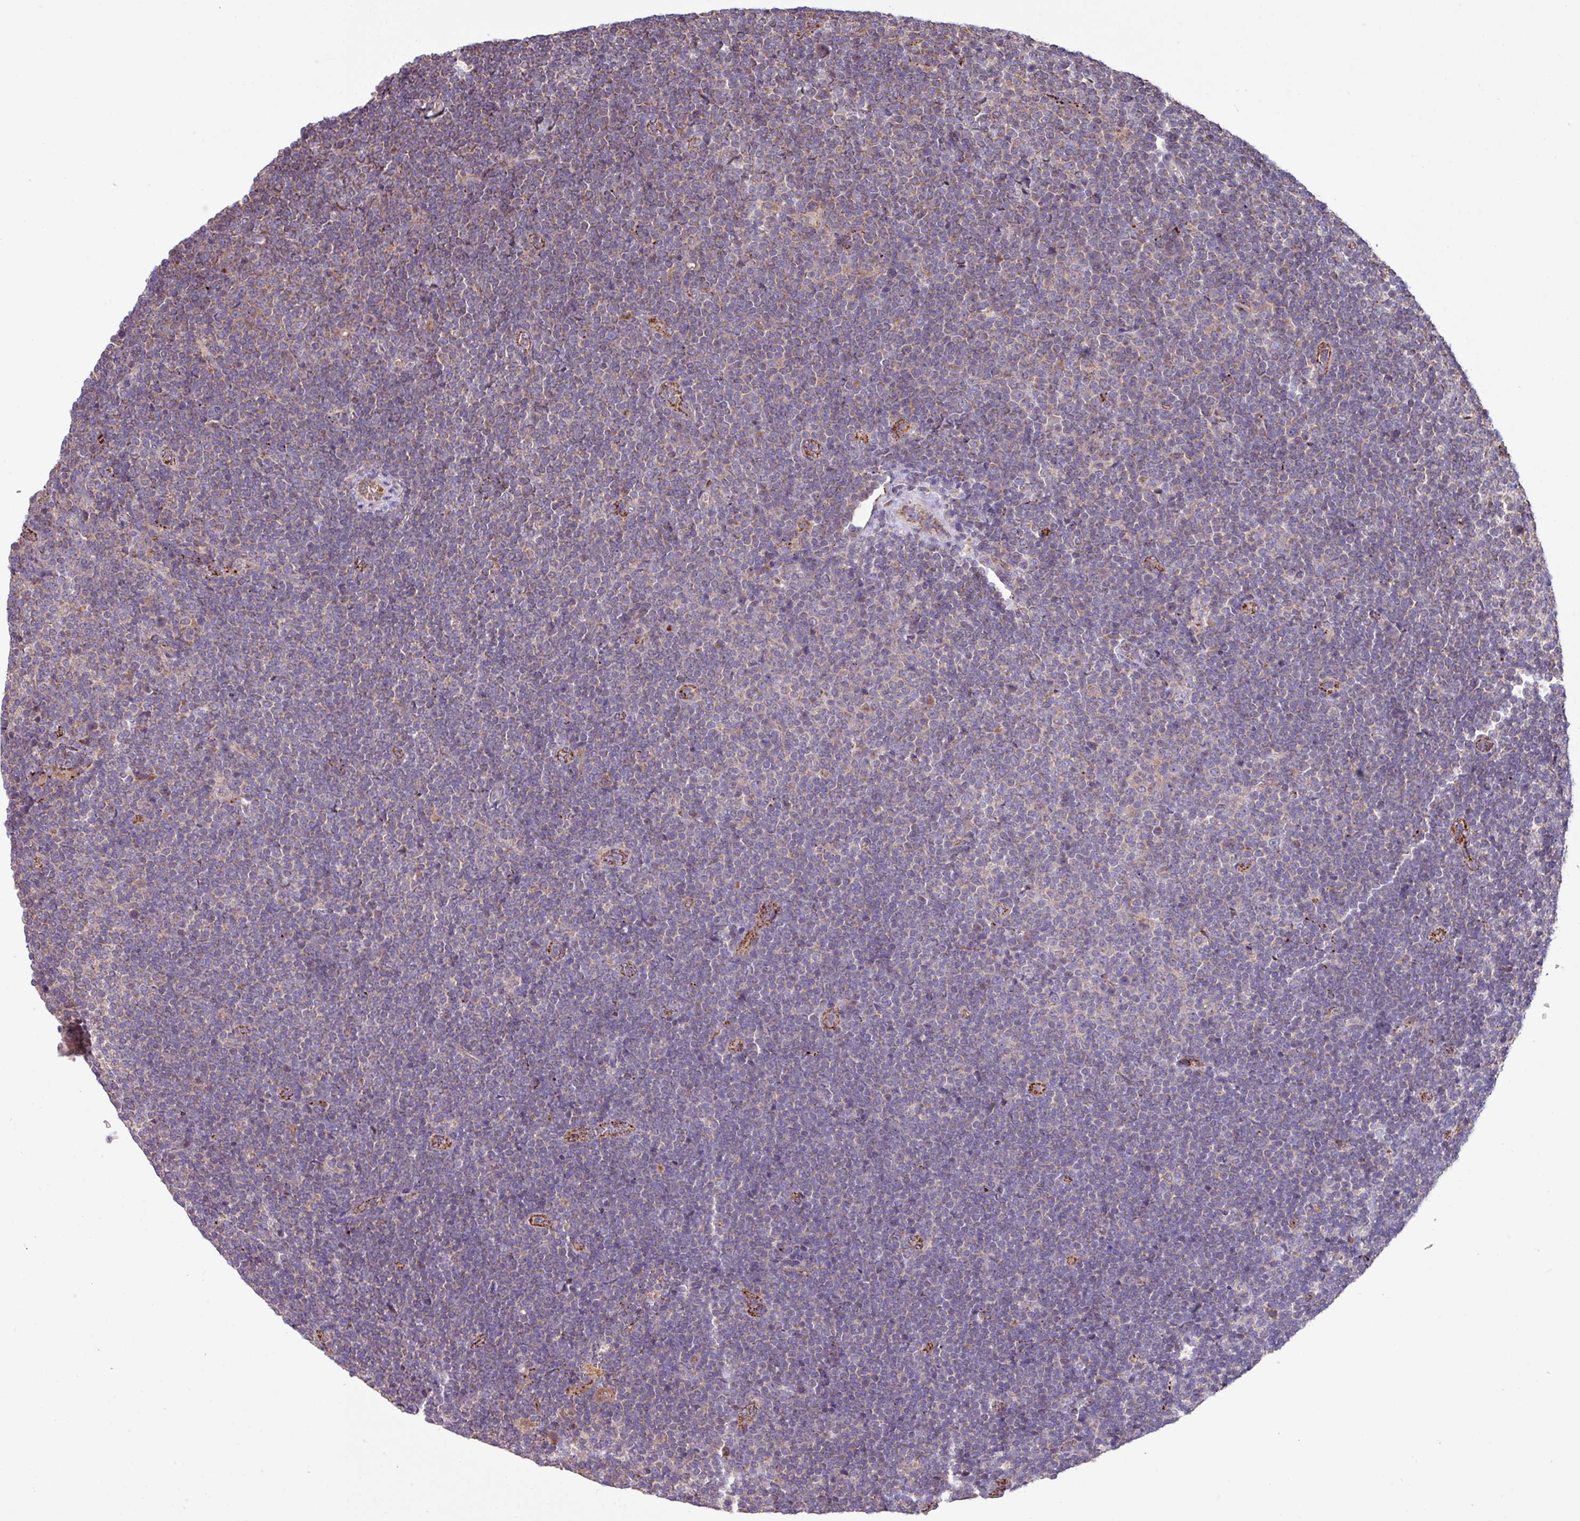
{"staining": {"intensity": "negative", "quantity": "none", "location": "none"}, "tissue": "lymphoma", "cell_type": "Tumor cells", "image_type": "cancer", "snomed": [{"axis": "morphology", "description": "Malignant lymphoma, non-Hodgkin's type, Low grade"}, {"axis": "topography", "description": "Lymph node"}], "caption": "Low-grade malignant lymphoma, non-Hodgkin's type was stained to show a protein in brown. There is no significant positivity in tumor cells.", "gene": "PPM1J", "patient": {"sex": "male", "age": 48}}